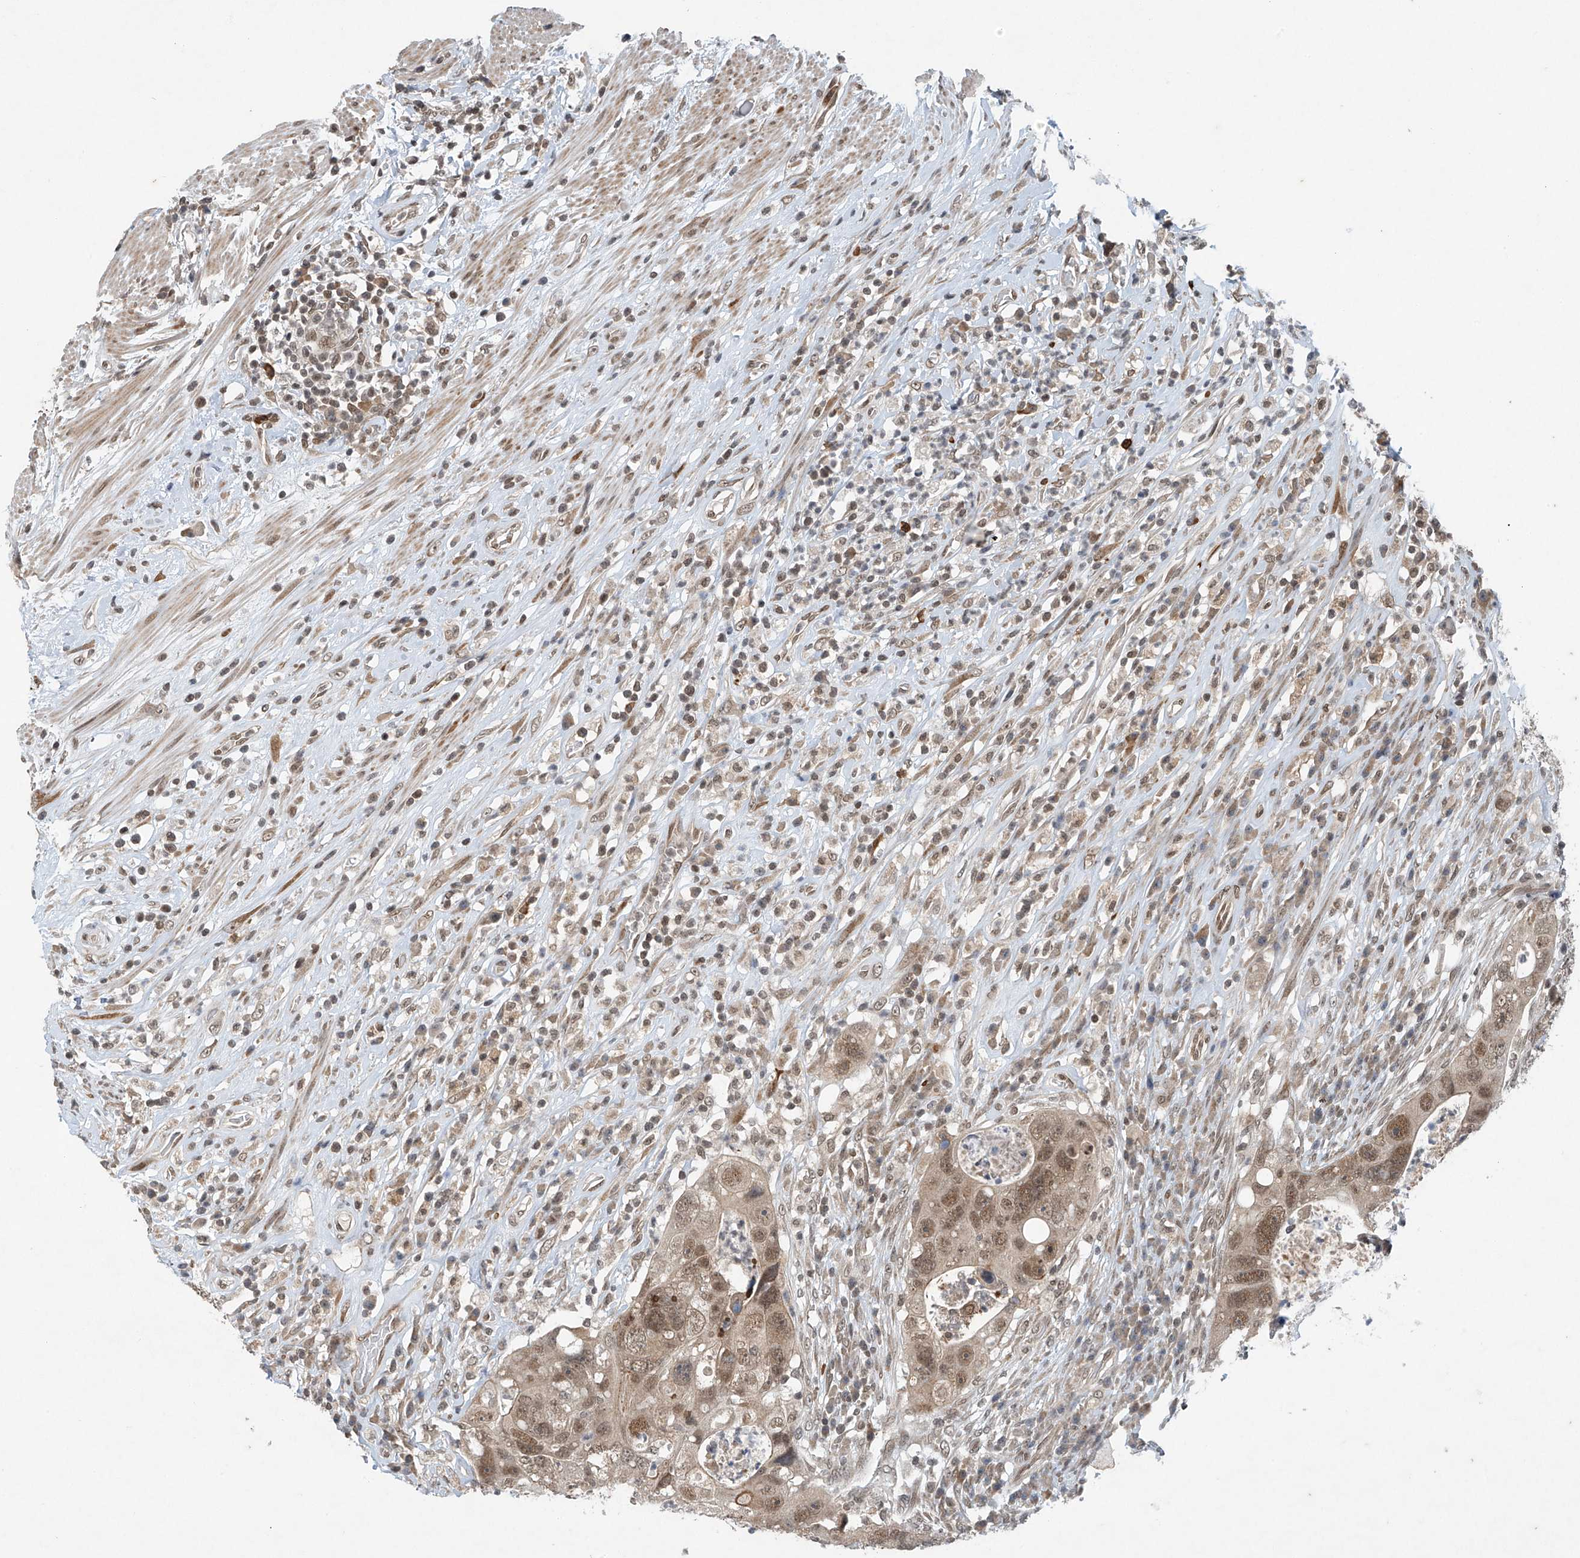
{"staining": {"intensity": "moderate", "quantity": ">75%", "location": "nuclear"}, "tissue": "colorectal cancer", "cell_type": "Tumor cells", "image_type": "cancer", "snomed": [{"axis": "morphology", "description": "Adenocarcinoma, NOS"}, {"axis": "topography", "description": "Rectum"}], "caption": "This histopathology image exhibits adenocarcinoma (colorectal) stained with immunohistochemistry (IHC) to label a protein in brown. The nuclear of tumor cells show moderate positivity for the protein. Nuclei are counter-stained blue.", "gene": "TAF8", "patient": {"sex": "male", "age": 59}}